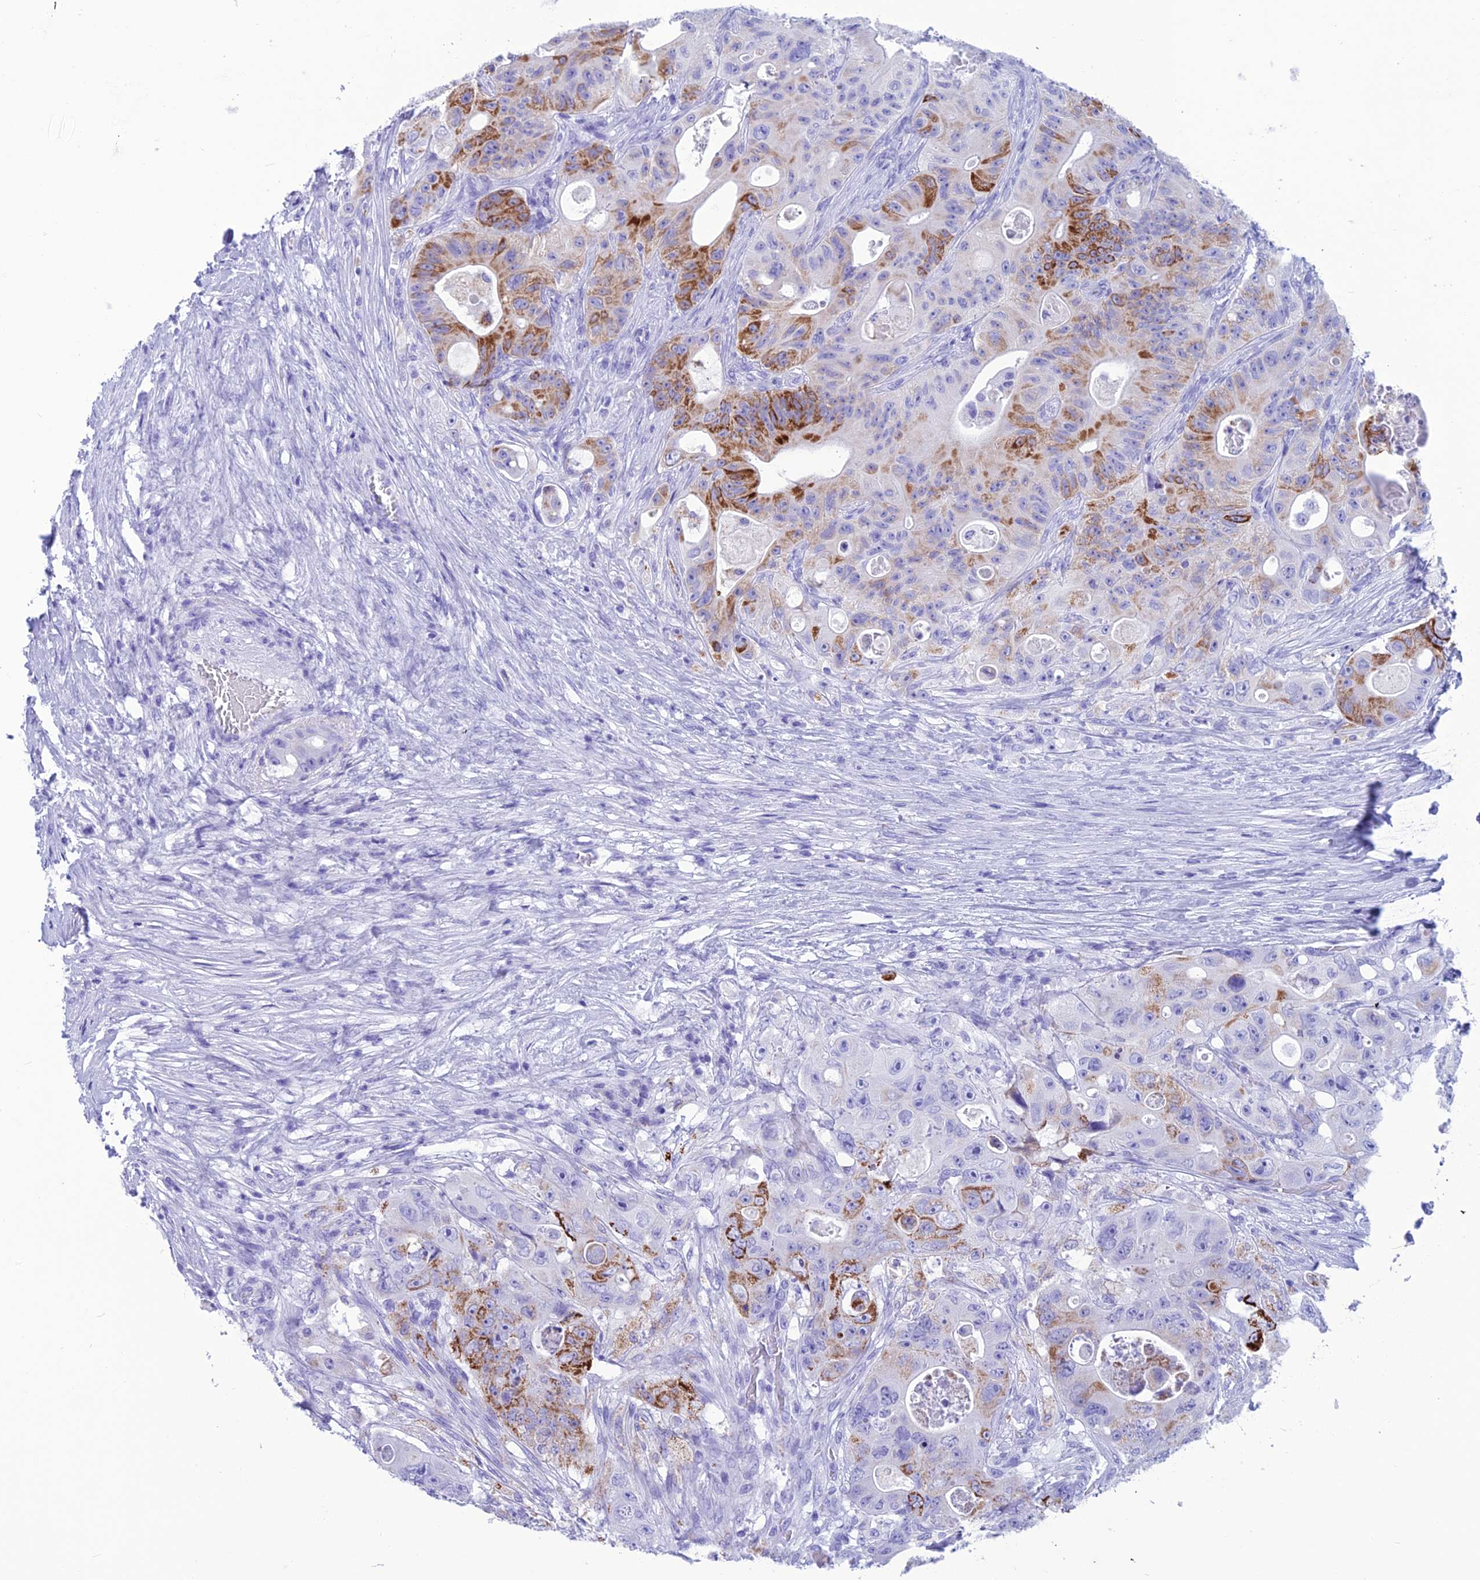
{"staining": {"intensity": "moderate", "quantity": "<25%", "location": "cytoplasmic/membranous"}, "tissue": "colorectal cancer", "cell_type": "Tumor cells", "image_type": "cancer", "snomed": [{"axis": "morphology", "description": "Adenocarcinoma, NOS"}, {"axis": "topography", "description": "Colon"}], "caption": "Human colorectal cancer (adenocarcinoma) stained with a protein marker demonstrates moderate staining in tumor cells.", "gene": "TRAM1L1", "patient": {"sex": "female", "age": 46}}